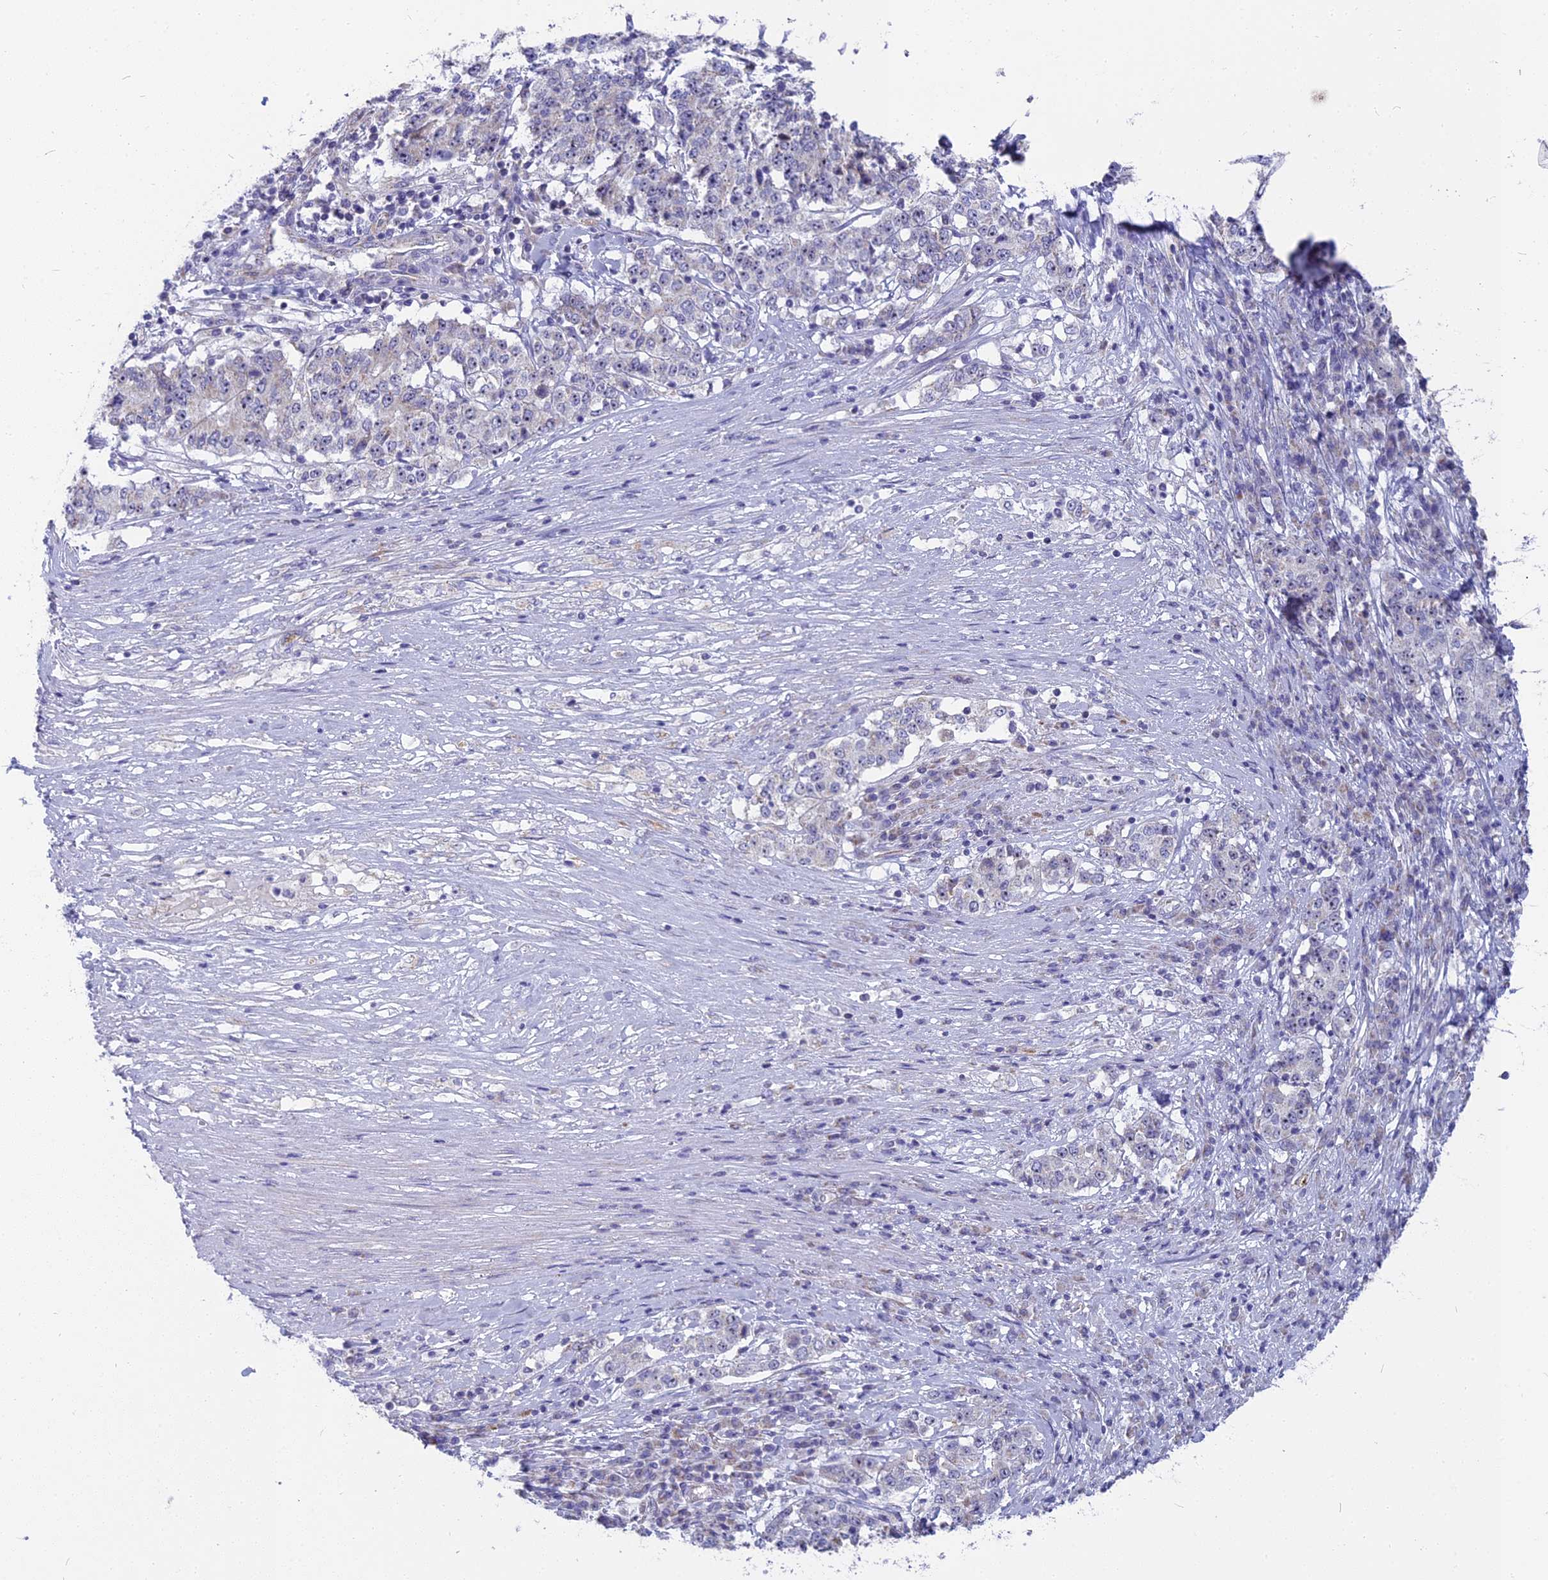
{"staining": {"intensity": "negative", "quantity": "none", "location": "none"}, "tissue": "stomach cancer", "cell_type": "Tumor cells", "image_type": "cancer", "snomed": [{"axis": "morphology", "description": "Adenocarcinoma, NOS"}, {"axis": "topography", "description": "Stomach"}], "caption": "Immunohistochemistry image of human stomach adenocarcinoma stained for a protein (brown), which displays no staining in tumor cells.", "gene": "DTWD1", "patient": {"sex": "male", "age": 59}}